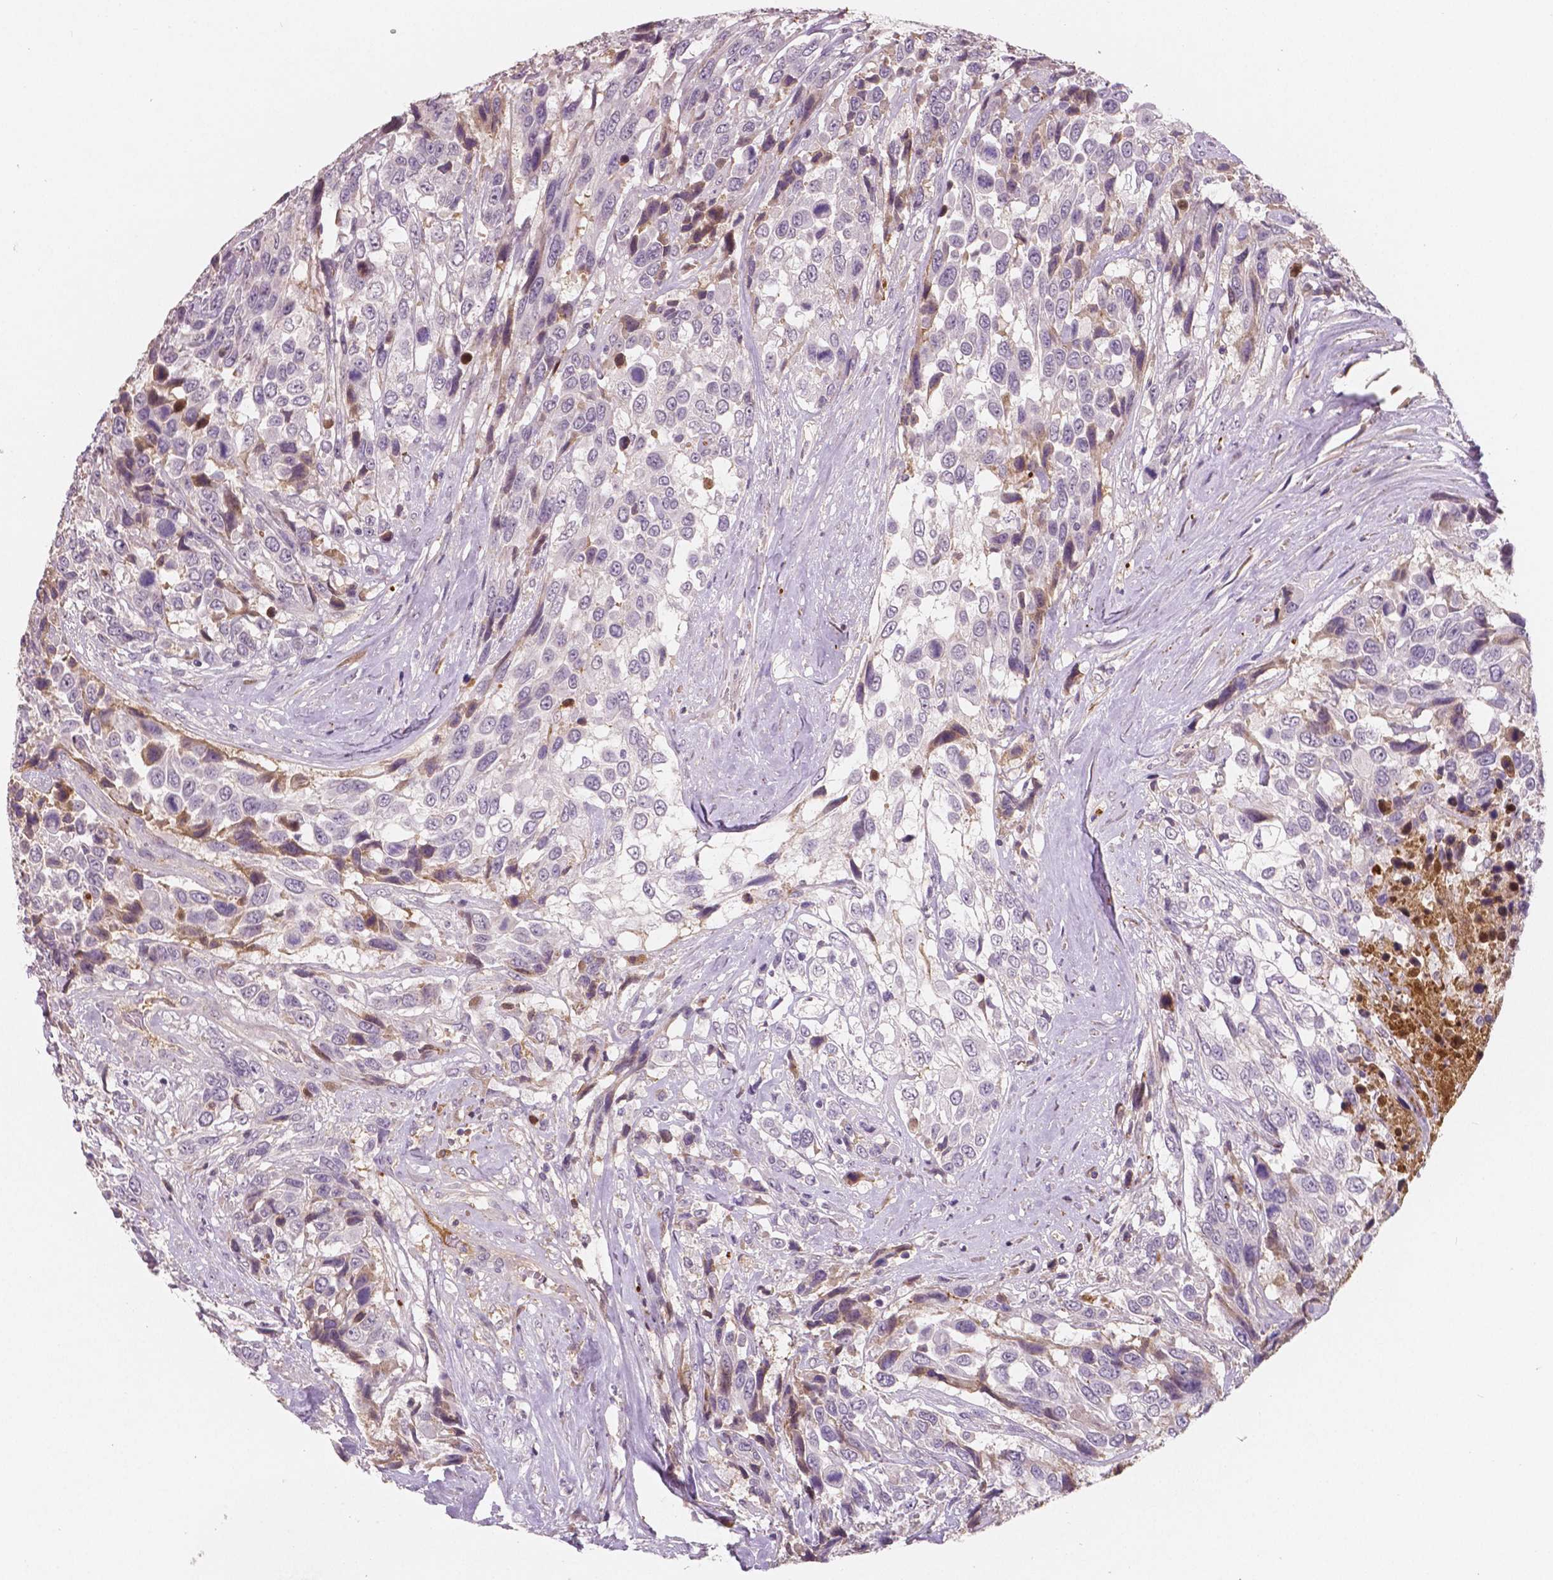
{"staining": {"intensity": "negative", "quantity": "none", "location": "none"}, "tissue": "urothelial cancer", "cell_type": "Tumor cells", "image_type": "cancer", "snomed": [{"axis": "morphology", "description": "Urothelial carcinoma, High grade"}, {"axis": "topography", "description": "Urinary bladder"}], "caption": "IHC of human urothelial cancer reveals no expression in tumor cells.", "gene": "APOA4", "patient": {"sex": "female", "age": 70}}